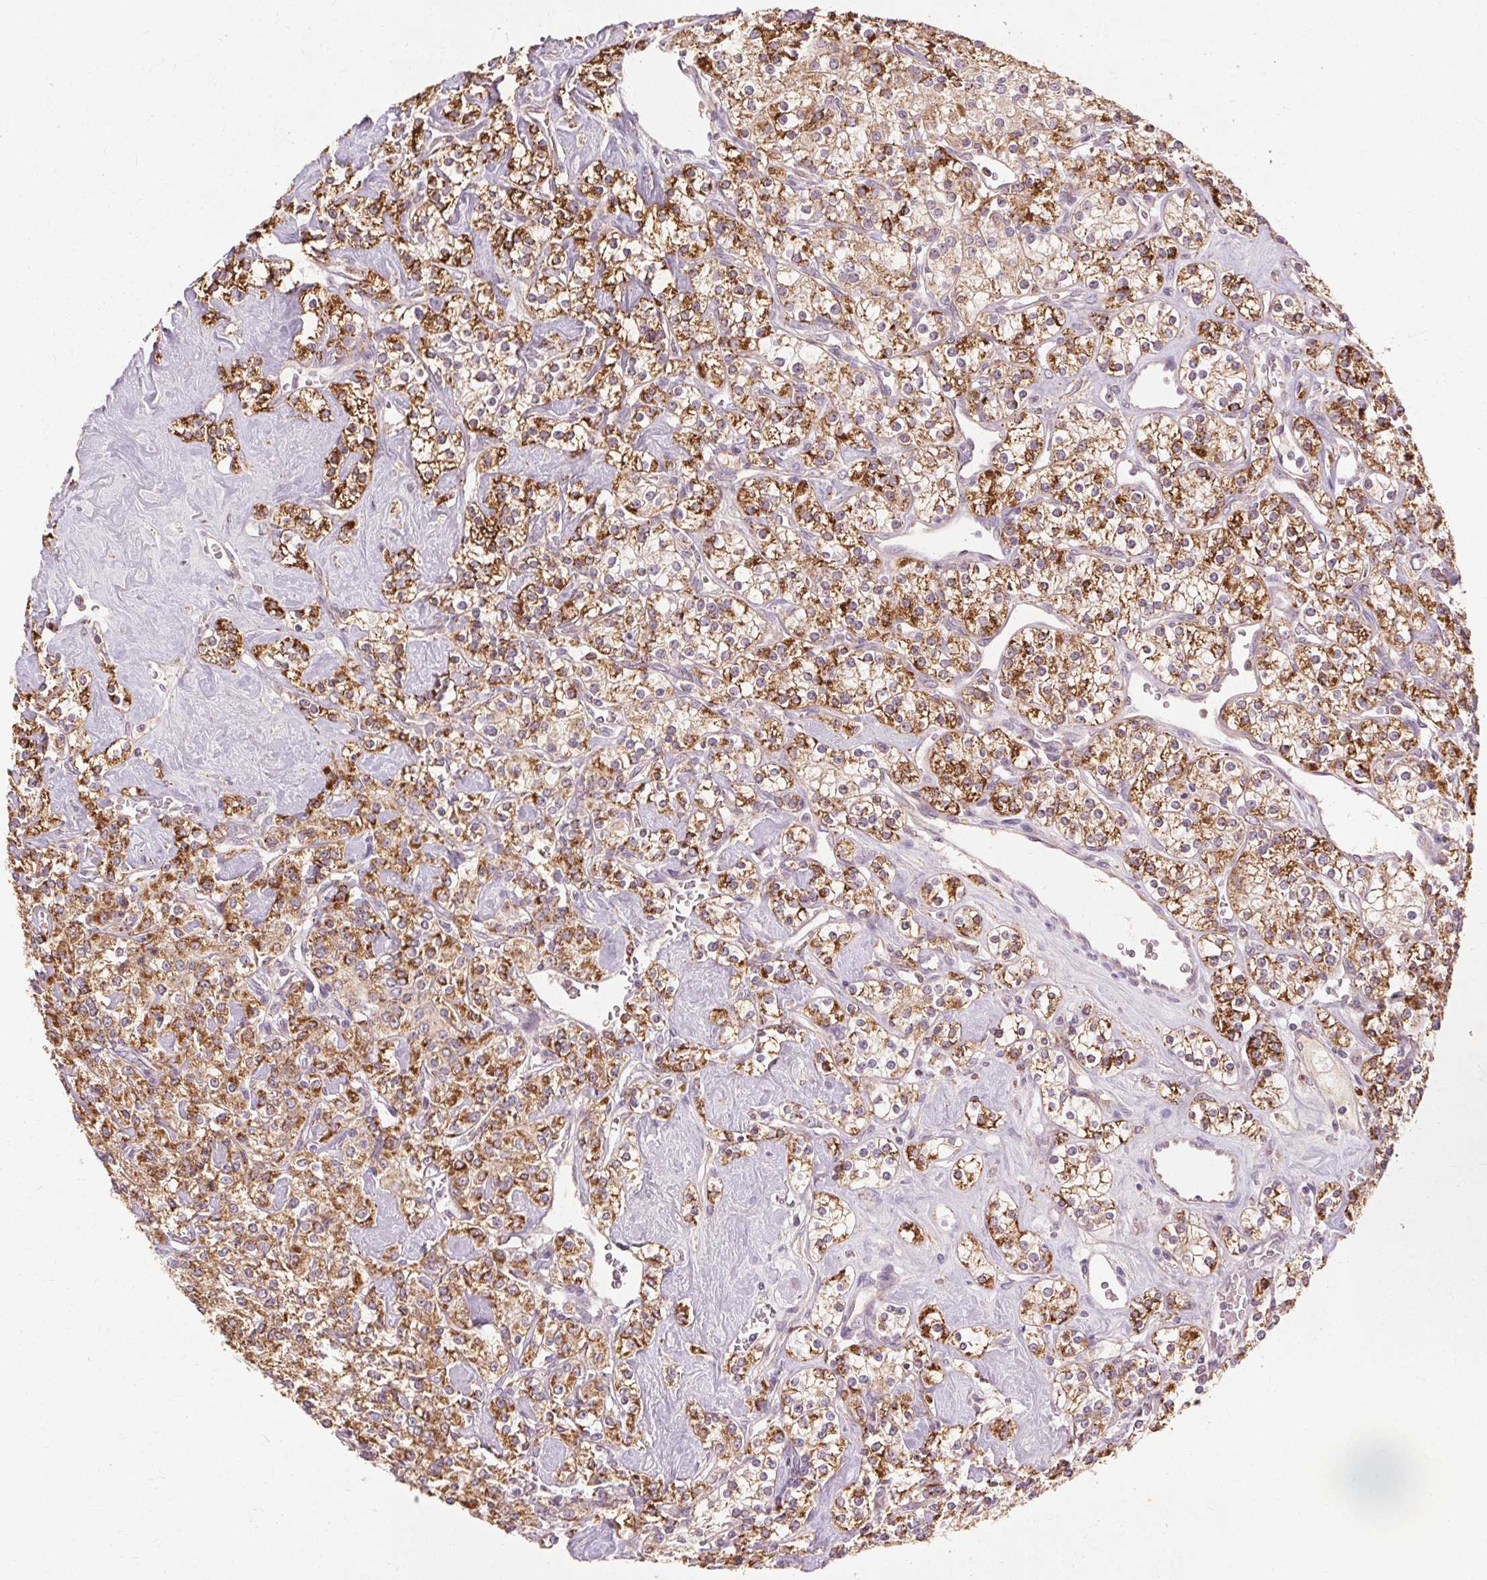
{"staining": {"intensity": "strong", "quantity": ">75%", "location": "cytoplasmic/membranous"}, "tissue": "renal cancer", "cell_type": "Tumor cells", "image_type": "cancer", "snomed": [{"axis": "morphology", "description": "Adenocarcinoma, NOS"}, {"axis": "topography", "description": "Kidney"}], "caption": "Adenocarcinoma (renal) stained for a protein exhibits strong cytoplasmic/membranous positivity in tumor cells.", "gene": "REP15", "patient": {"sex": "male", "age": 77}}